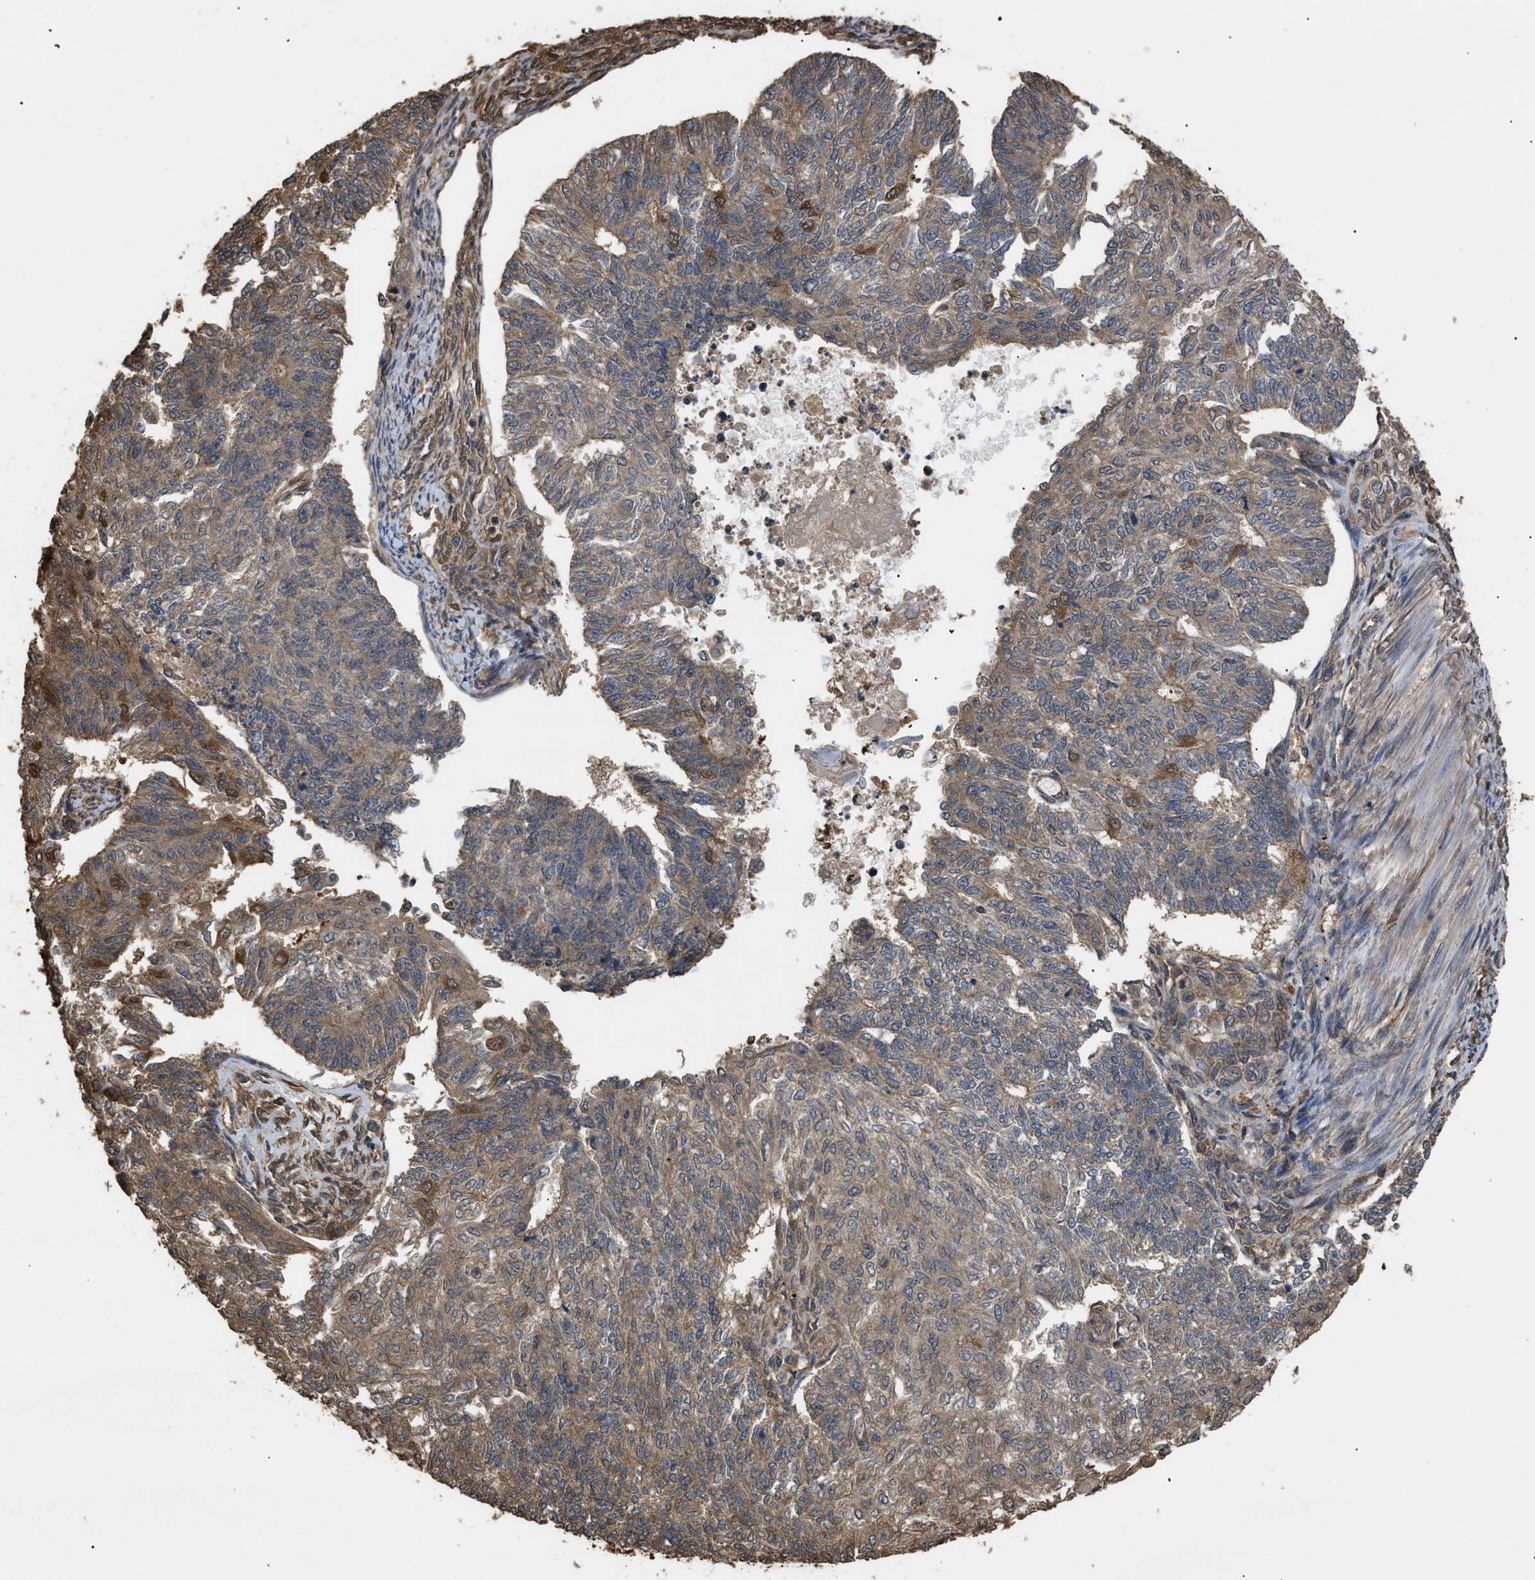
{"staining": {"intensity": "moderate", "quantity": ">75%", "location": "cytoplasmic/membranous"}, "tissue": "endometrial cancer", "cell_type": "Tumor cells", "image_type": "cancer", "snomed": [{"axis": "morphology", "description": "Adenocarcinoma, NOS"}, {"axis": "topography", "description": "Endometrium"}], "caption": "Immunohistochemical staining of adenocarcinoma (endometrial) displays moderate cytoplasmic/membranous protein positivity in approximately >75% of tumor cells. (DAB (3,3'-diaminobenzidine) IHC, brown staining for protein, blue staining for nuclei).", "gene": "CALM1", "patient": {"sex": "female", "age": 32}}